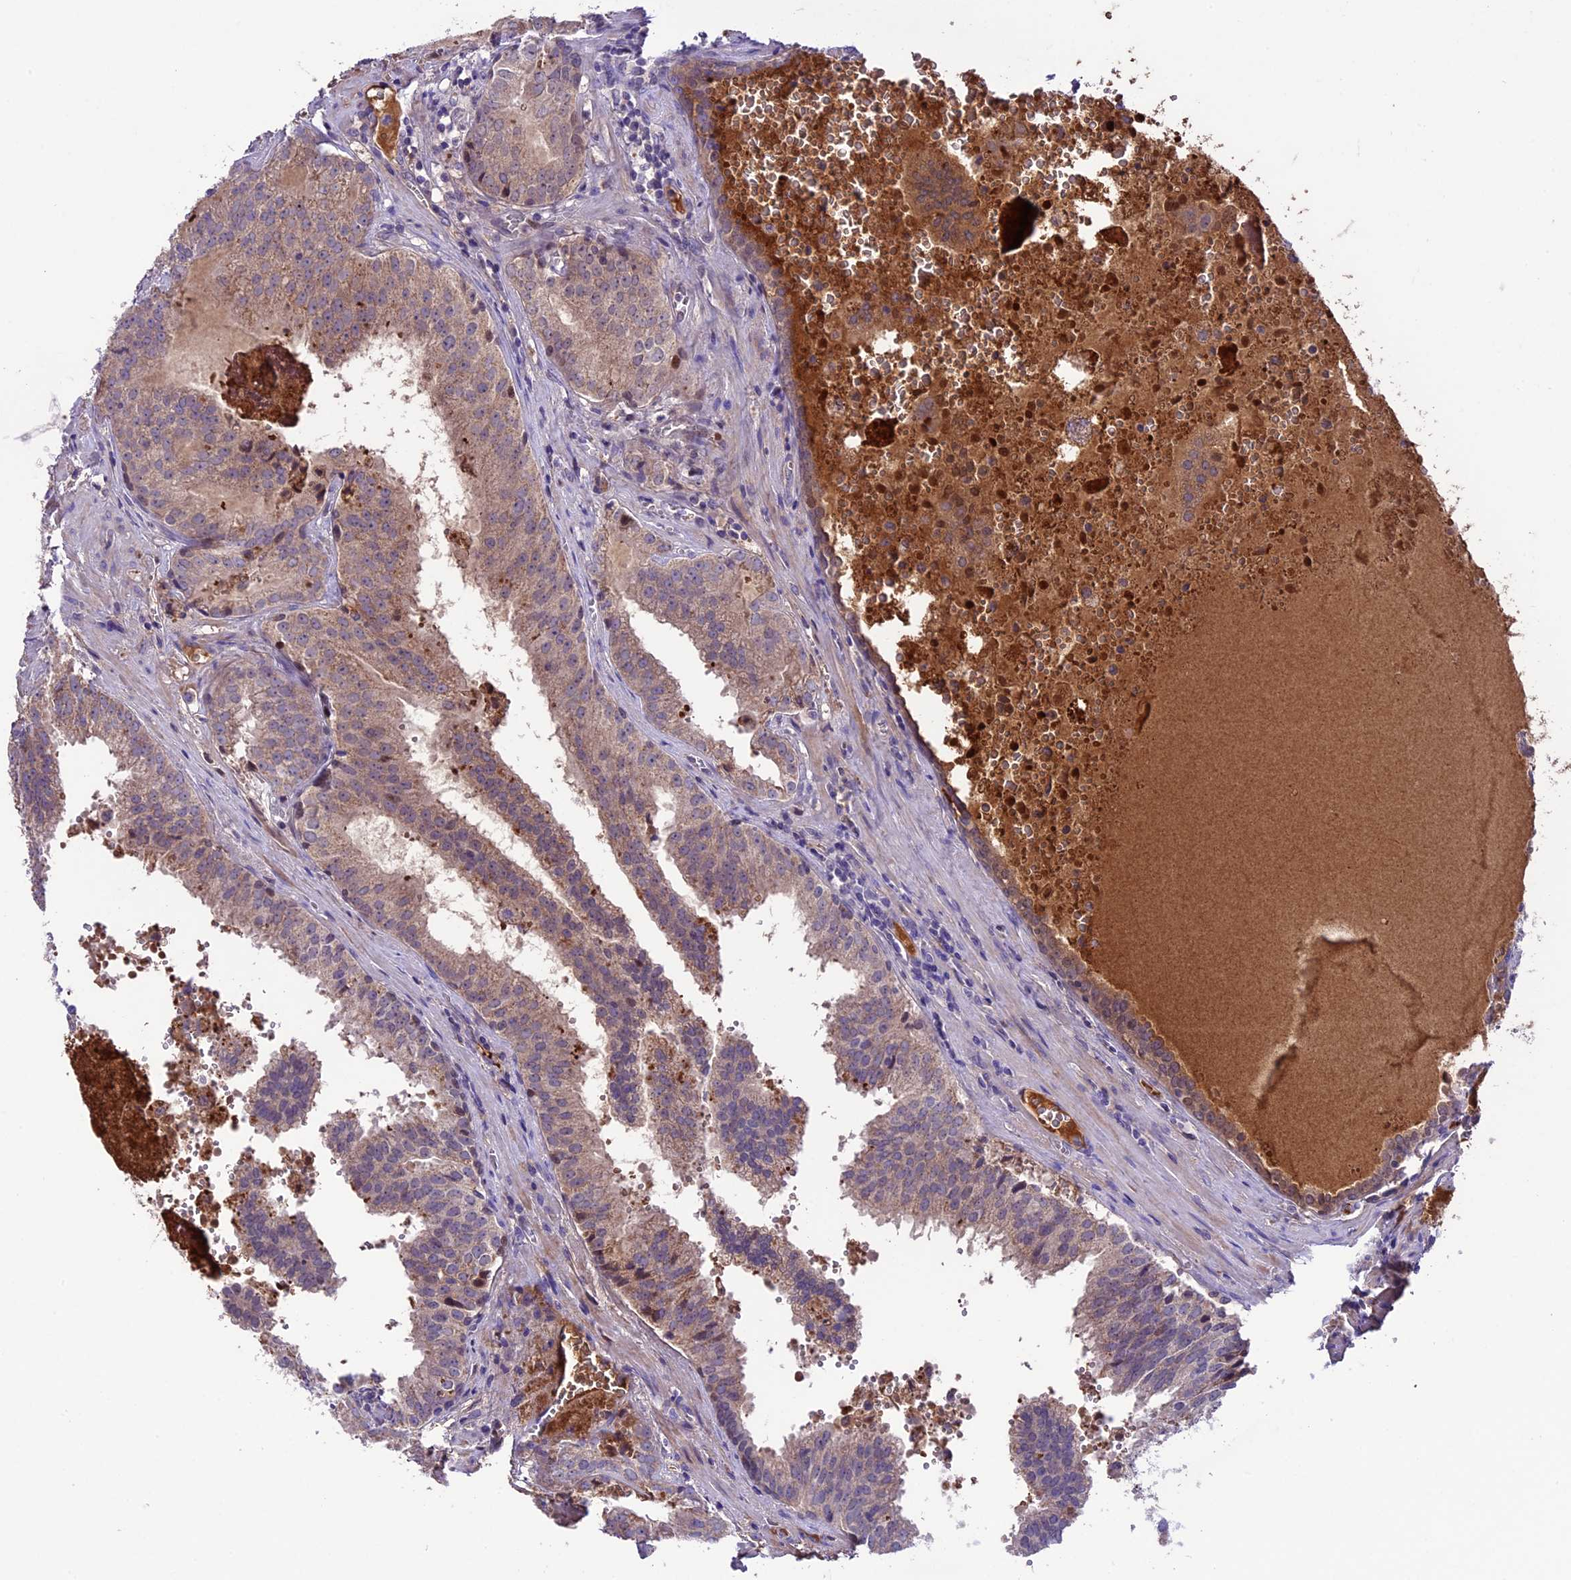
{"staining": {"intensity": "weak", "quantity": "25%-75%", "location": "cytoplasmic/membranous"}, "tissue": "prostate cancer", "cell_type": "Tumor cells", "image_type": "cancer", "snomed": [{"axis": "morphology", "description": "Adenocarcinoma, High grade"}, {"axis": "topography", "description": "Prostate"}], "caption": "Immunohistochemistry photomicrograph of human prostate cancer (high-grade adenocarcinoma) stained for a protein (brown), which demonstrates low levels of weak cytoplasmic/membranous expression in about 25%-75% of tumor cells.", "gene": "TCP11L2", "patient": {"sex": "male", "age": 68}}